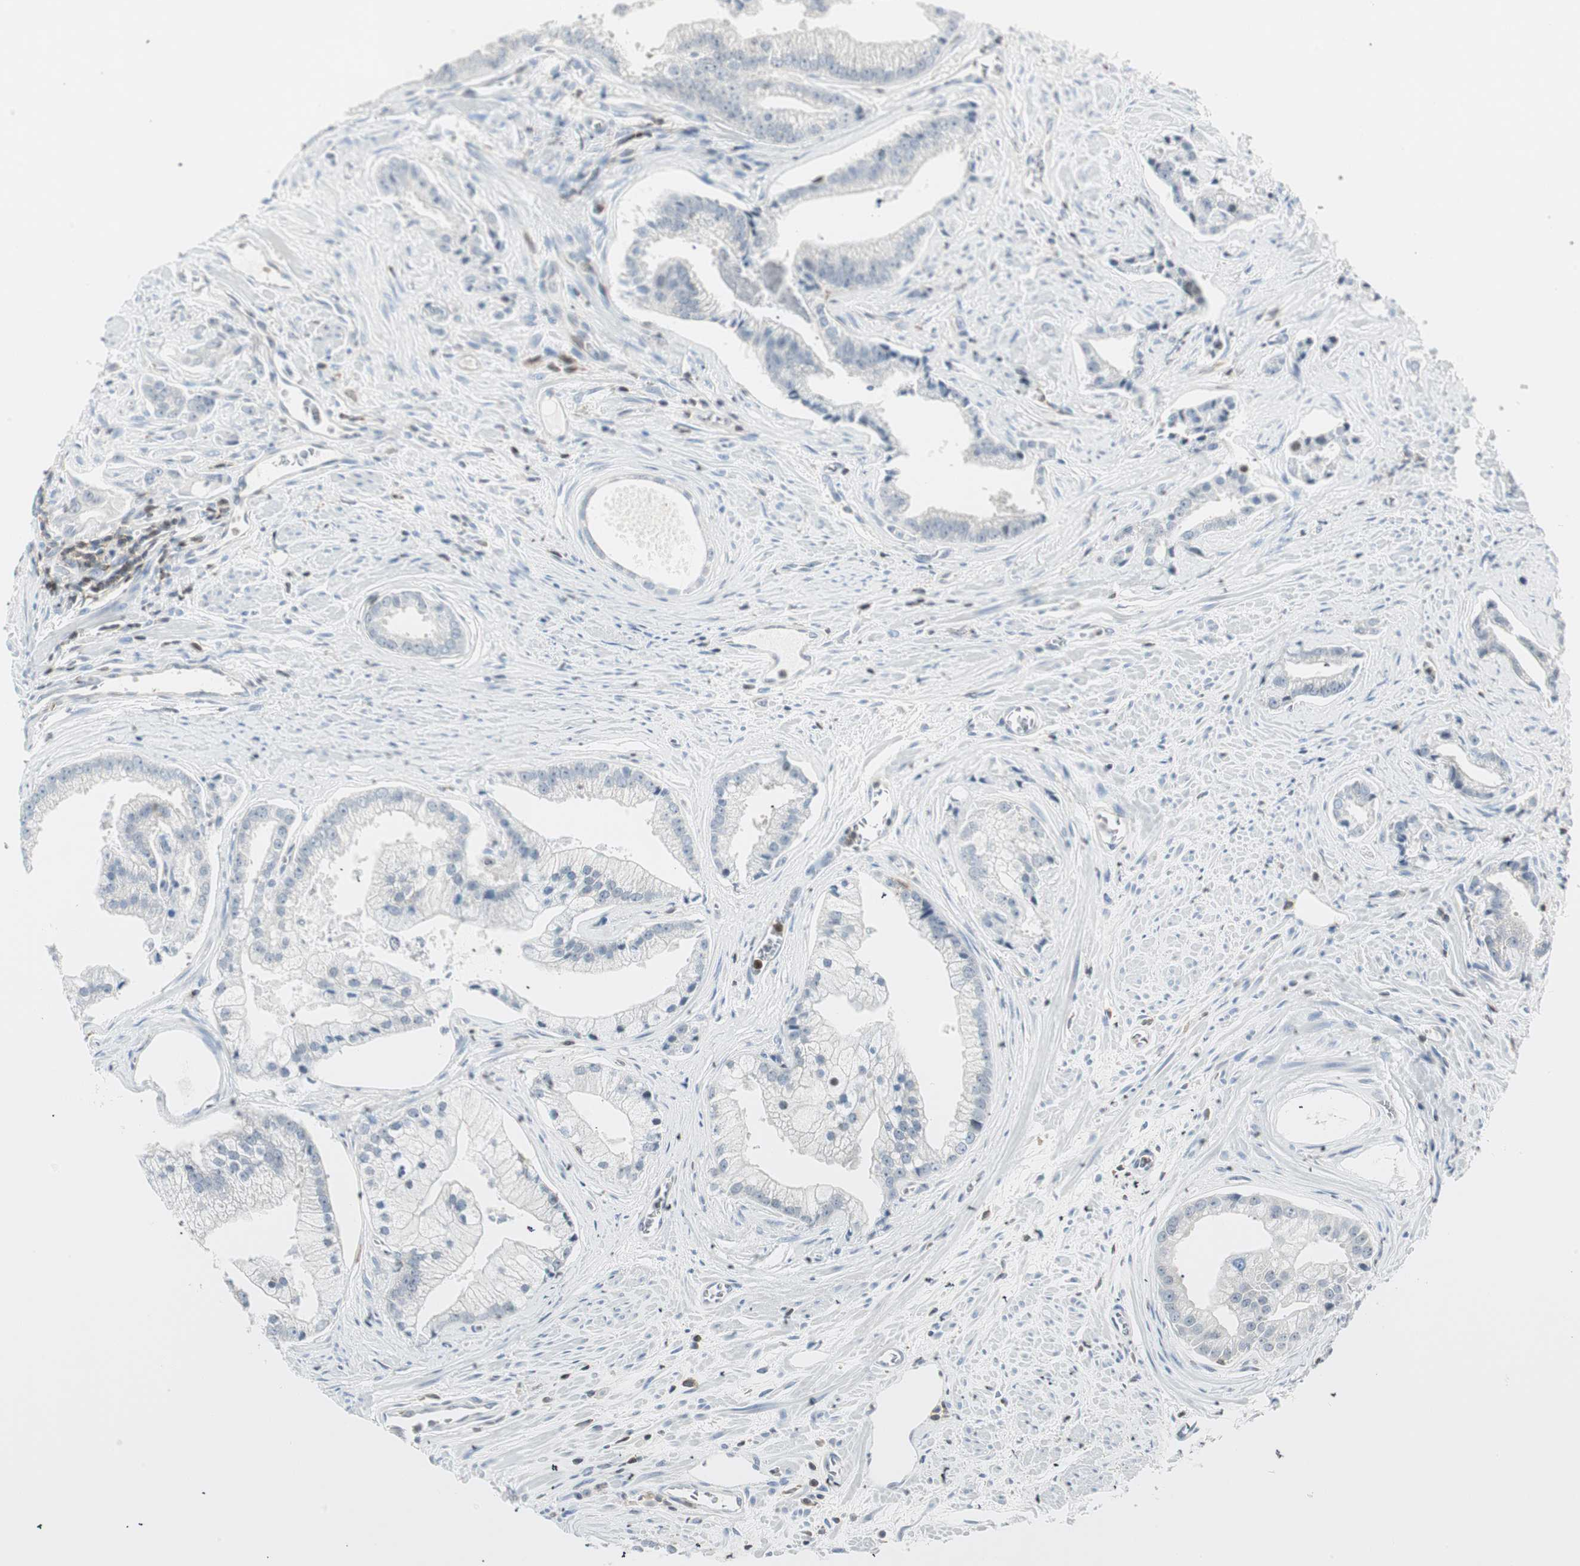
{"staining": {"intensity": "negative", "quantity": "none", "location": "none"}, "tissue": "prostate cancer", "cell_type": "Tumor cells", "image_type": "cancer", "snomed": [{"axis": "morphology", "description": "Adenocarcinoma, High grade"}, {"axis": "topography", "description": "Prostate"}], "caption": "Adenocarcinoma (high-grade) (prostate) was stained to show a protein in brown. There is no significant expression in tumor cells.", "gene": "PPP1CA", "patient": {"sex": "male", "age": 67}}